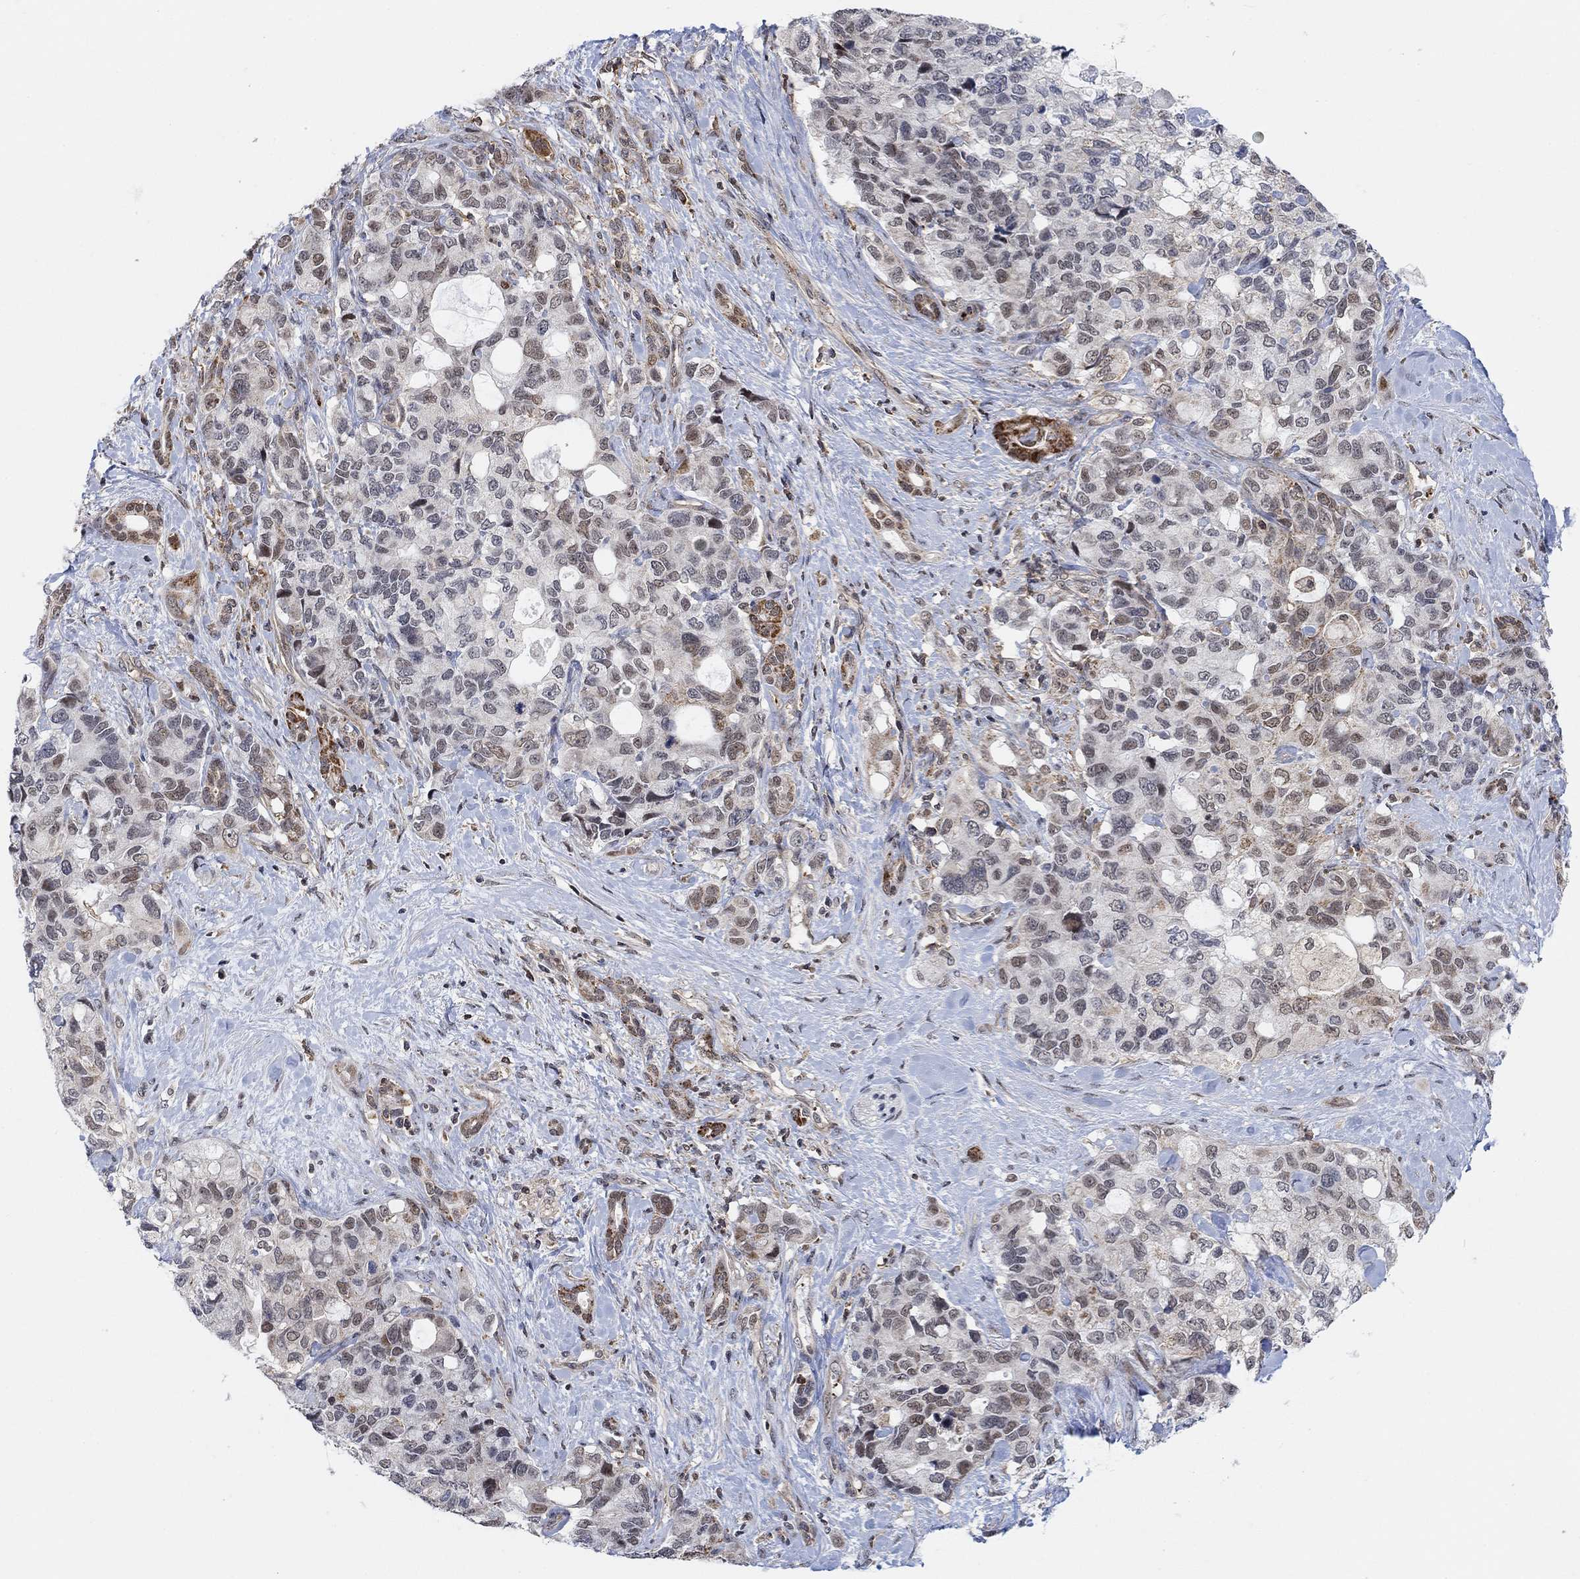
{"staining": {"intensity": "weak", "quantity": "<25%", "location": "nuclear"}, "tissue": "pancreatic cancer", "cell_type": "Tumor cells", "image_type": "cancer", "snomed": [{"axis": "morphology", "description": "Adenocarcinoma, NOS"}, {"axis": "topography", "description": "Pancreas"}], "caption": "Immunohistochemistry image of human pancreatic adenocarcinoma stained for a protein (brown), which reveals no staining in tumor cells.", "gene": "PWWP2B", "patient": {"sex": "female", "age": 56}}